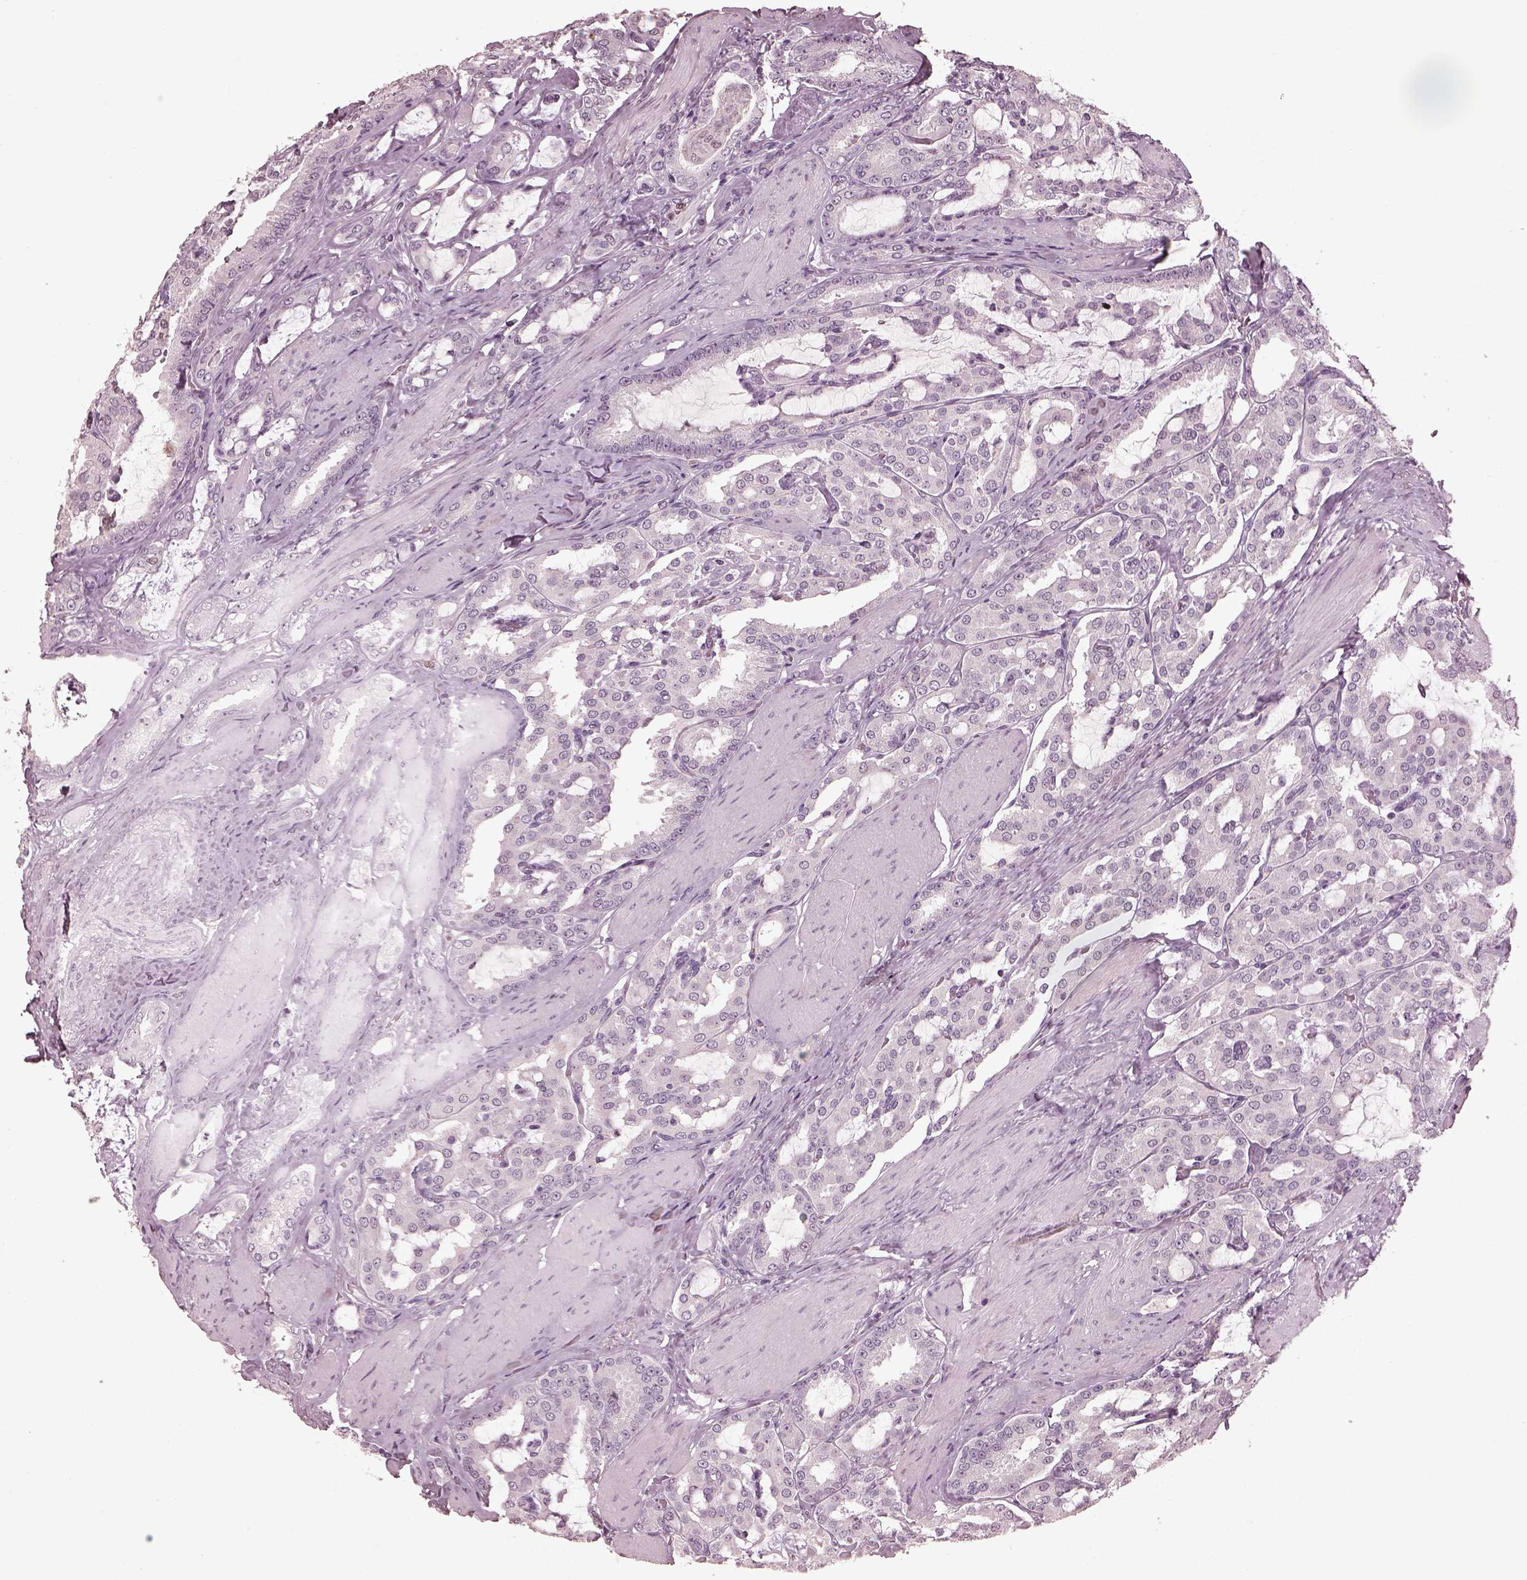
{"staining": {"intensity": "negative", "quantity": "none", "location": "none"}, "tissue": "prostate cancer", "cell_type": "Tumor cells", "image_type": "cancer", "snomed": [{"axis": "morphology", "description": "Adenocarcinoma, High grade"}, {"axis": "topography", "description": "Prostate"}], "caption": "A high-resolution photomicrograph shows IHC staining of prostate cancer (adenocarcinoma (high-grade)), which reveals no significant positivity in tumor cells. Nuclei are stained in blue.", "gene": "TSKS", "patient": {"sex": "male", "age": 63}}